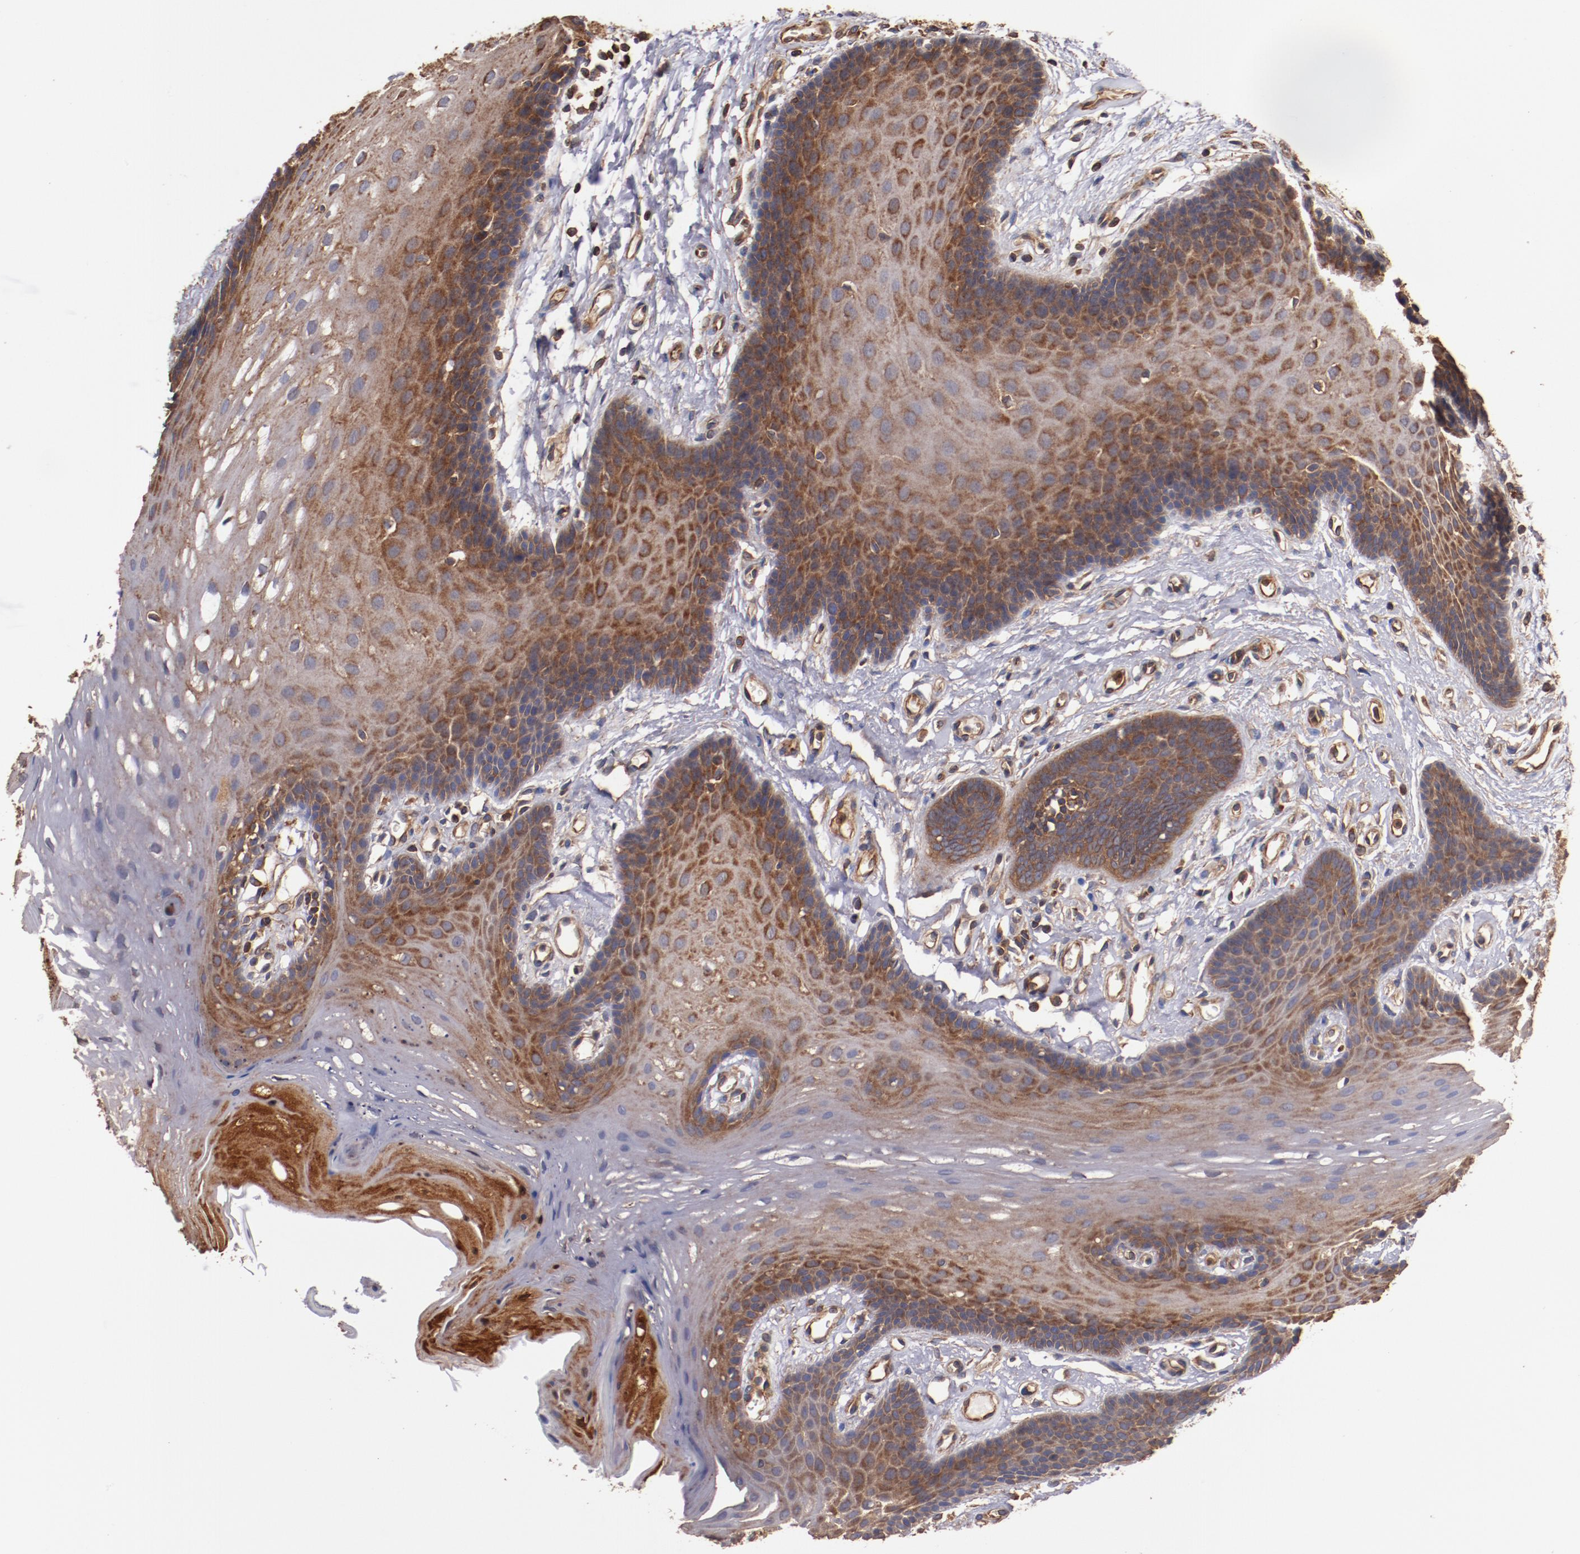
{"staining": {"intensity": "strong", "quantity": ">75%", "location": "cytoplasmic/membranous"}, "tissue": "oral mucosa", "cell_type": "Squamous epithelial cells", "image_type": "normal", "snomed": [{"axis": "morphology", "description": "Normal tissue, NOS"}, {"axis": "topography", "description": "Oral tissue"}], "caption": "A photomicrograph showing strong cytoplasmic/membranous positivity in approximately >75% of squamous epithelial cells in unremarkable oral mucosa, as visualized by brown immunohistochemical staining.", "gene": "TMOD3", "patient": {"sex": "male", "age": 62}}